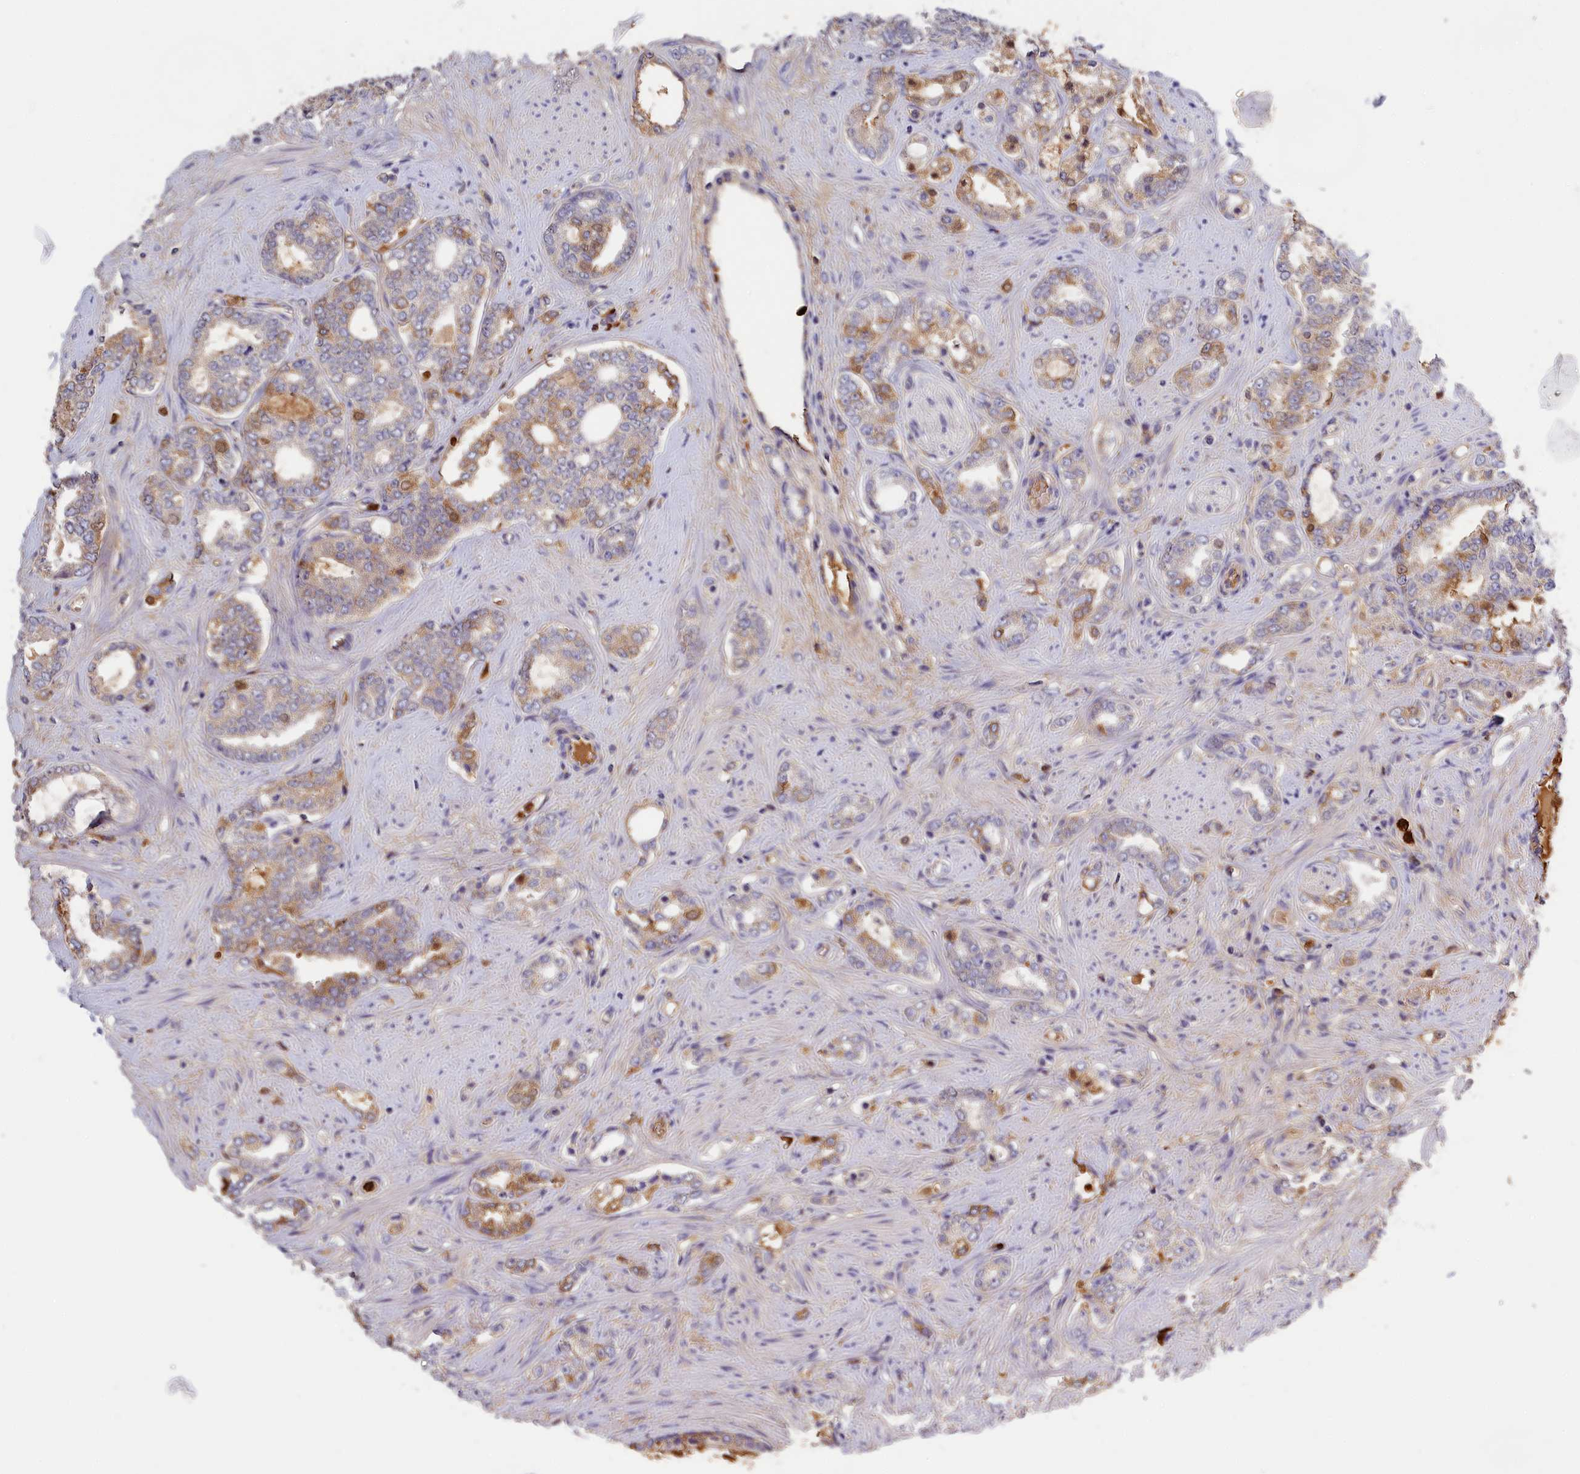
{"staining": {"intensity": "moderate", "quantity": "25%-75%", "location": "cytoplasmic/membranous"}, "tissue": "prostate cancer", "cell_type": "Tumor cells", "image_type": "cancer", "snomed": [{"axis": "morphology", "description": "Adenocarcinoma, High grade"}, {"axis": "topography", "description": "Prostate"}], "caption": "Prostate cancer (adenocarcinoma (high-grade)) stained with DAB (3,3'-diaminobenzidine) immunohistochemistry (IHC) reveals medium levels of moderate cytoplasmic/membranous positivity in approximately 25%-75% of tumor cells. The protein is shown in brown color, while the nuclei are stained blue.", "gene": "ADGRD1", "patient": {"sex": "male", "age": 64}}